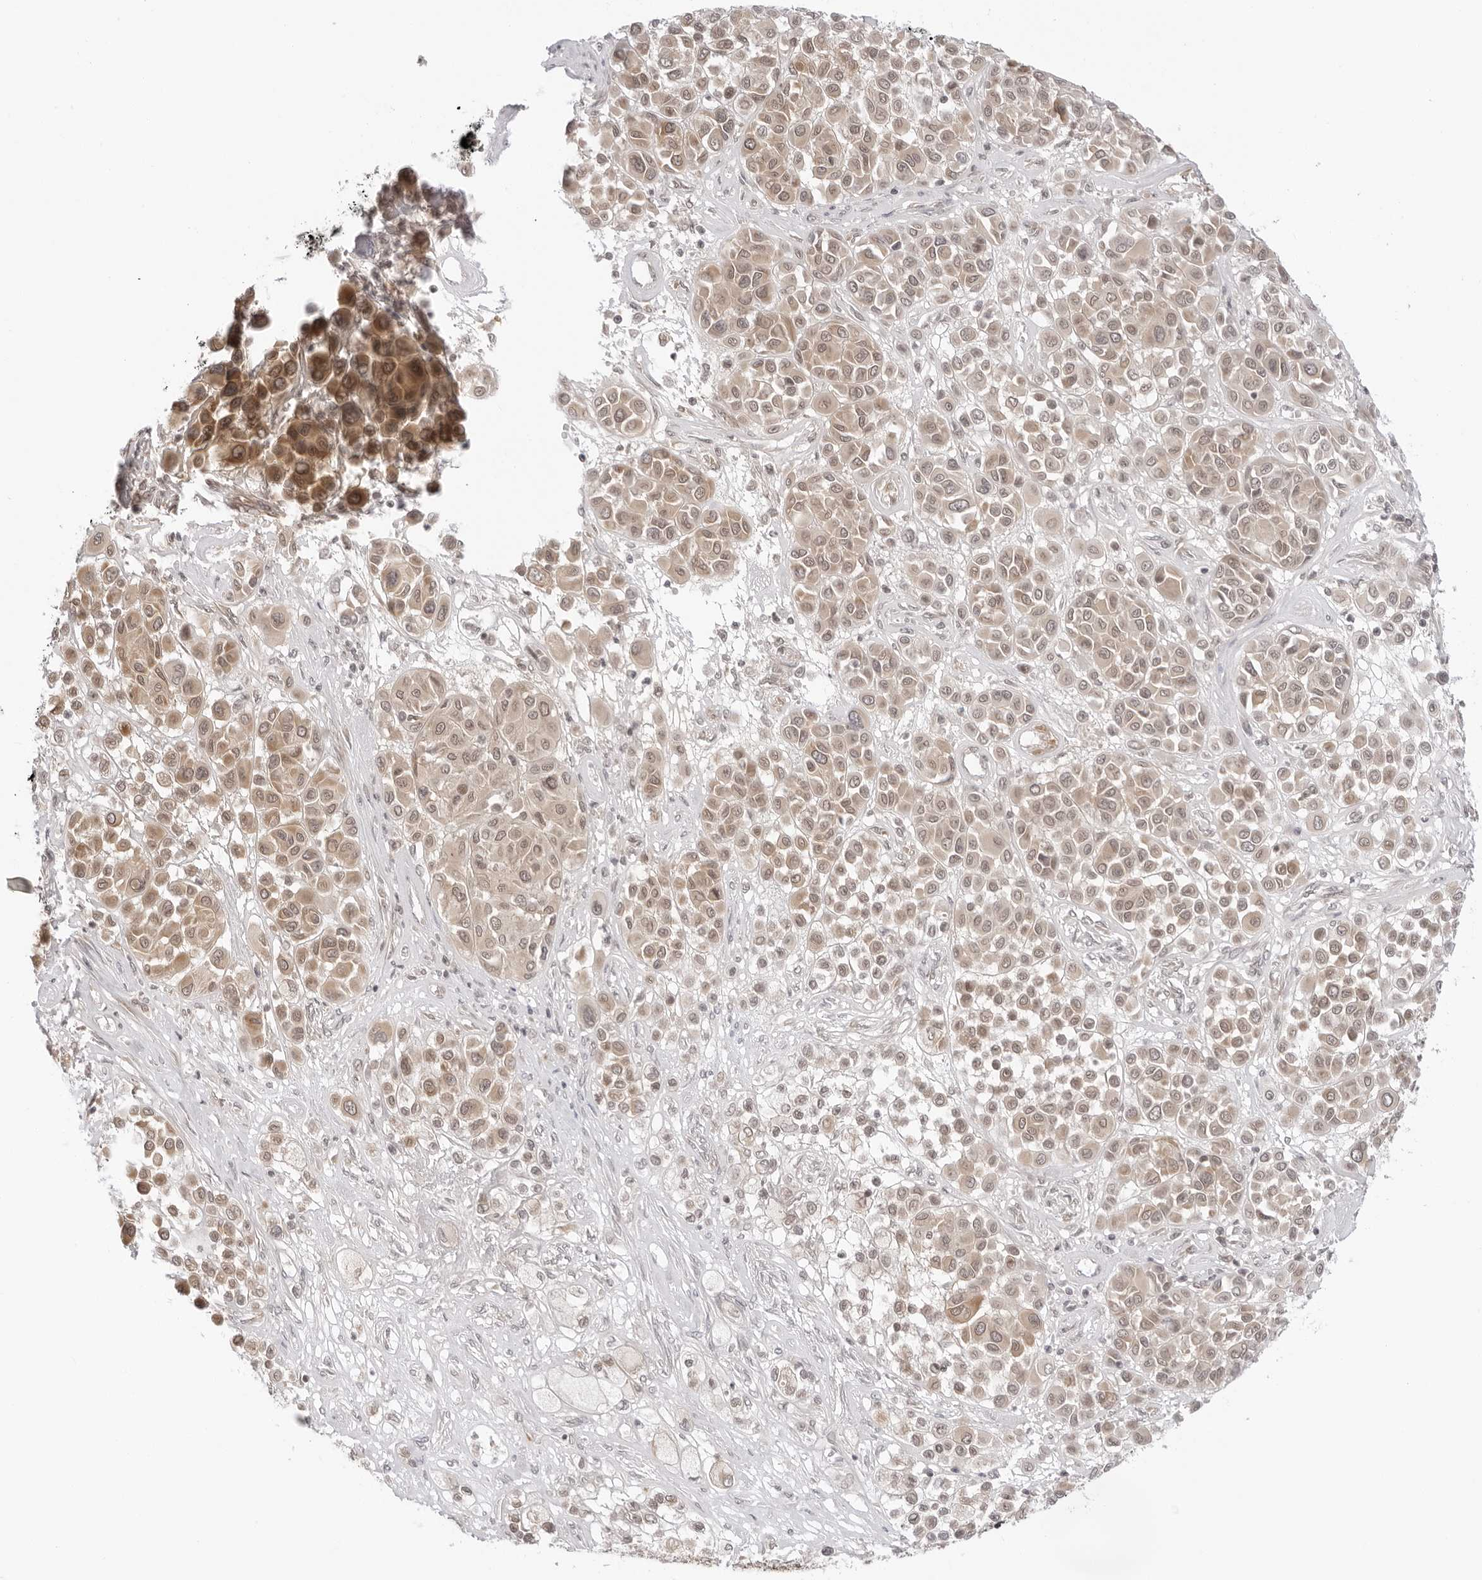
{"staining": {"intensity": "weak", "quantity": ">75%", "location": "cytoplasmic/membranous"}, "tissue": "melanoma", "cell_type": "Tumor cells", "image_type": "cancer", "snomed": [{"axis": "morphology", "description": "Malignant melanoma, Metastatic site"}, {"axis": "topography", "description": "Soft tissue"}], "caption": "The micrograph demonstrates a brown stain indicating the presence of a protein in the cytoplasmic/membranous of tumor cells in malignant melanoma (metastatic site).", "gene": "PRRC2C", "patient": {"sex": "male", "age": 41}}